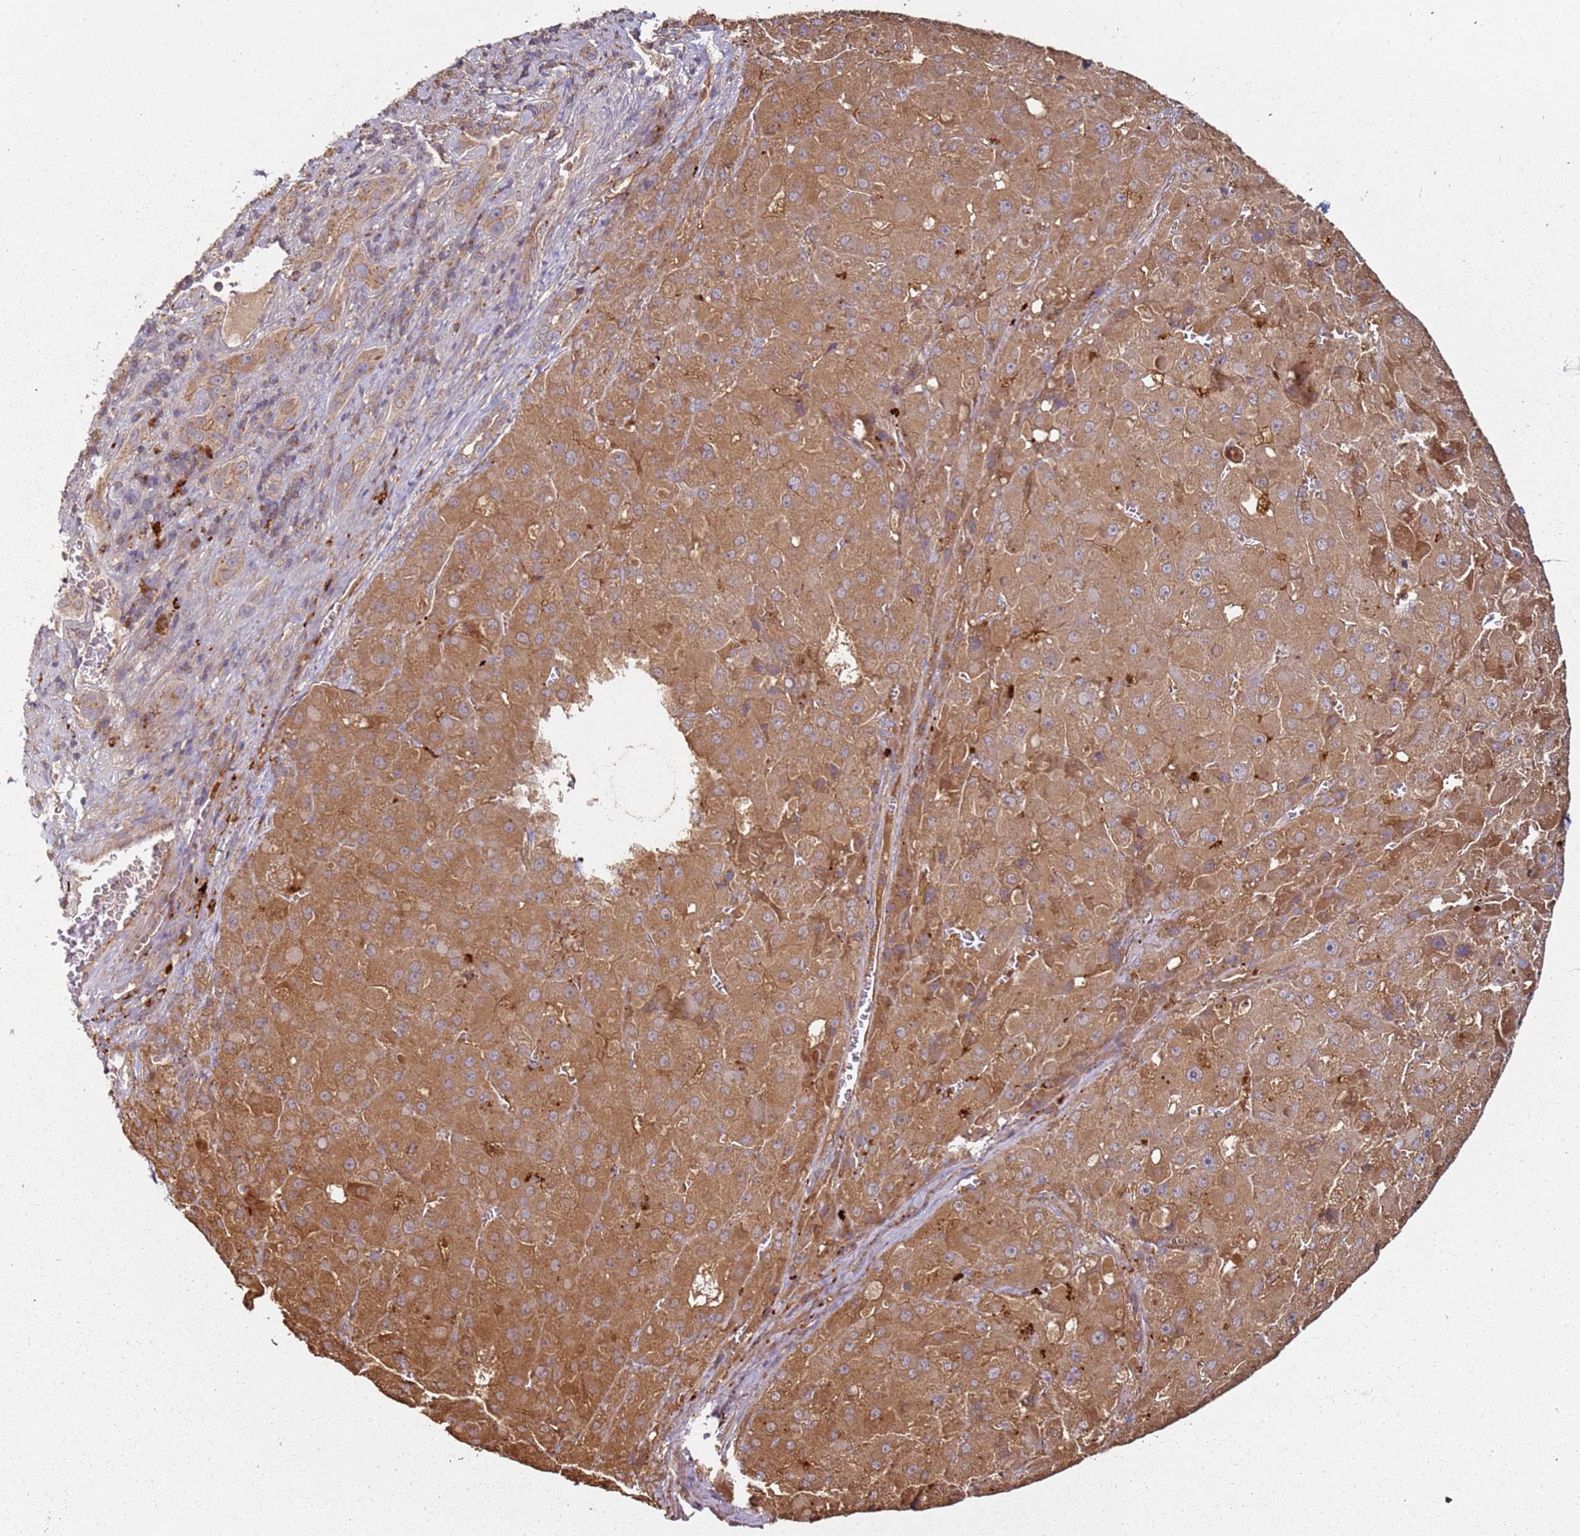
{"staining": {"intensity": "moderate", "quantity": ">75%", "location": "cytoplasmic/membranous"}, "tissue": "liver cancer", "cell_type": "Tumor cells", "image_type": "cancer", "snomed": [{"axis": "morphology", "description": "Carcinoma, Hepatocellular, NOS"}, {"axis": "topography", "description": "Liver"}], "caption": "Tumor cells demonstrate medium levels of moderate cytoplasmic/membranous staining in about >75% of cells in human liver hepatocellular carcinoma.", "gene": "SCGB2B2", "patient": {"sex": "female", "age": 73}}